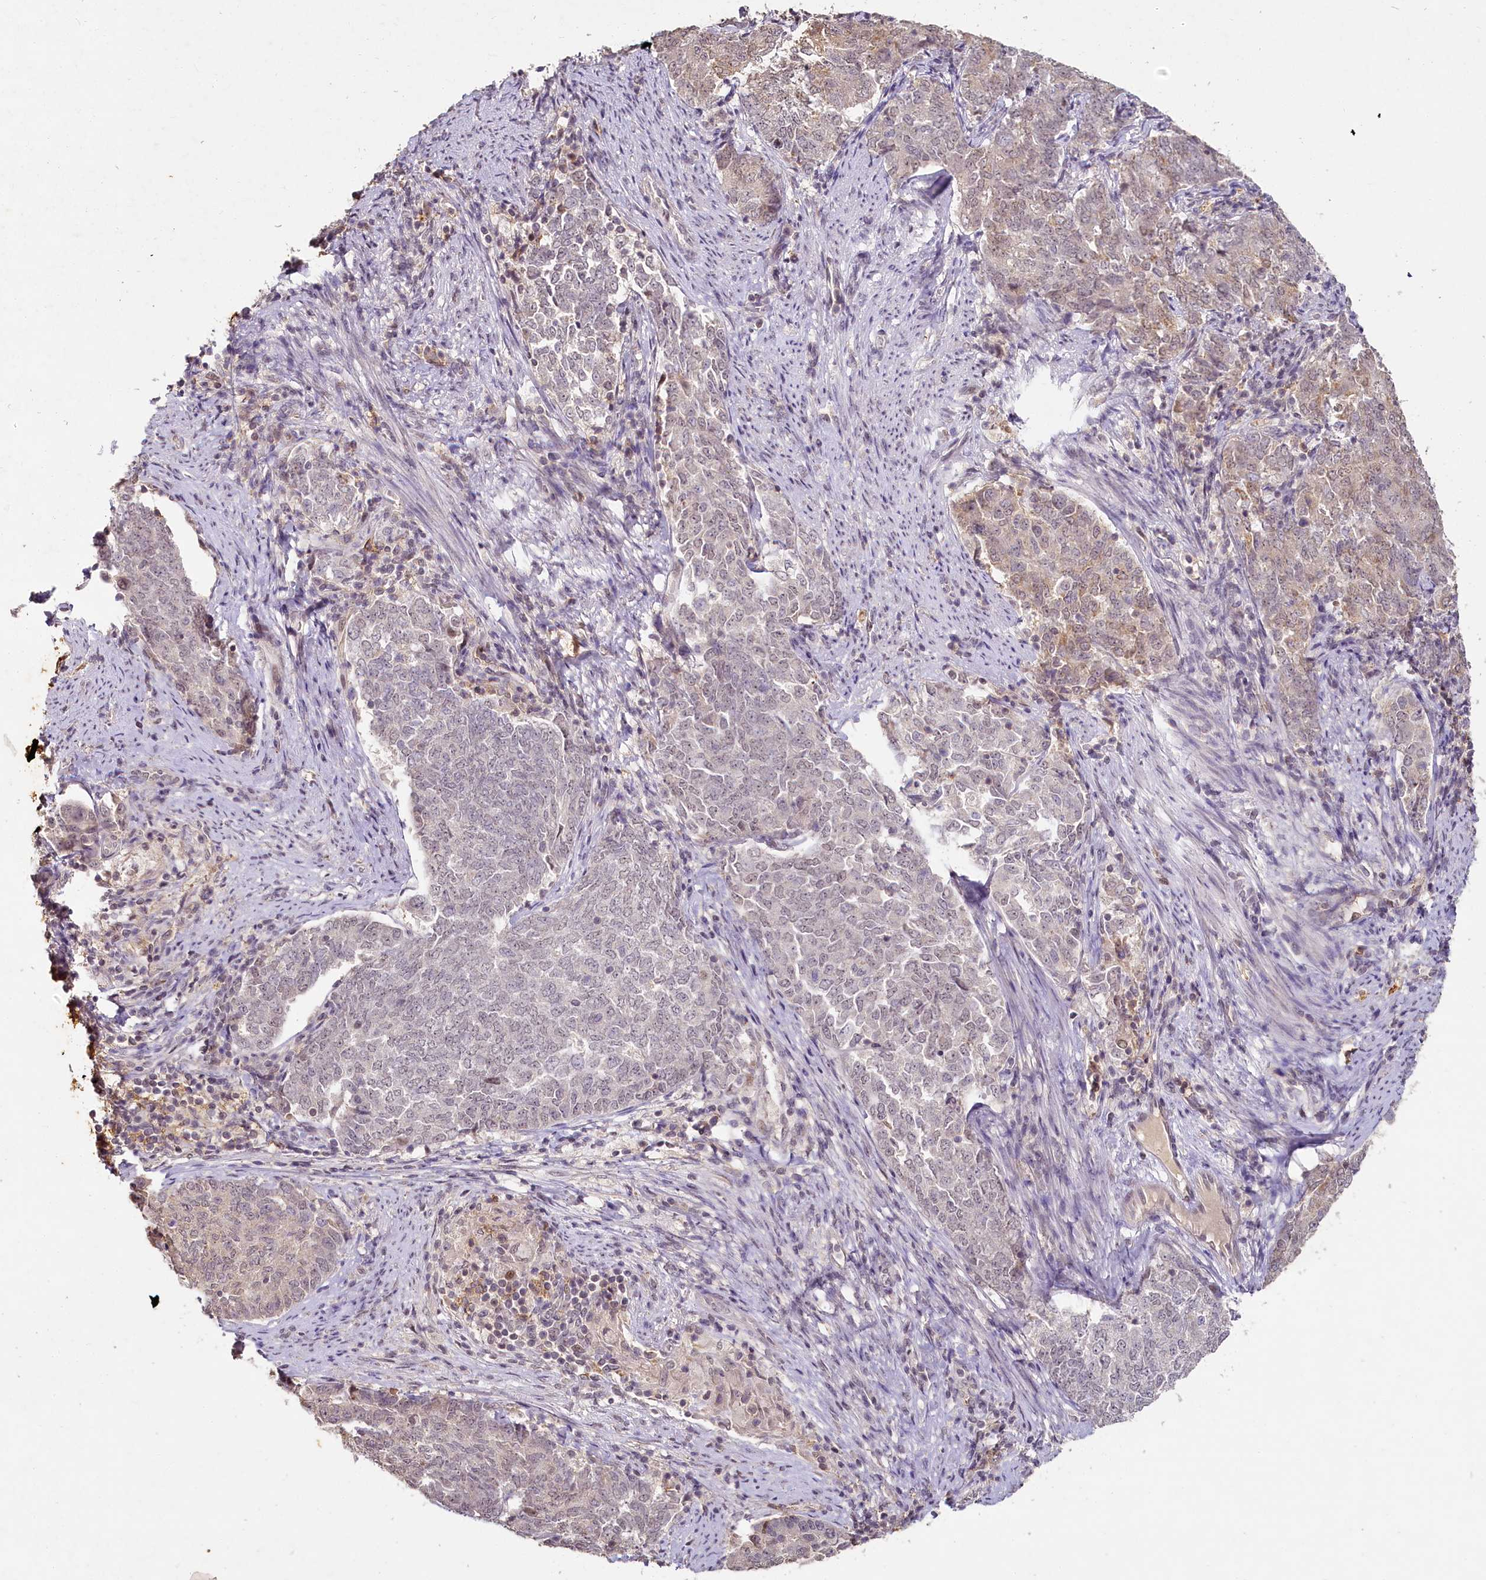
{"staining": {"intensity": "weak", "quantity": "25%-75%", "location": "cytoplasmic/membranous"}, "tissue": "endometrial cancer", "cell_type": "Tumor cells", "image_type": "cancer", "snomed": [{"axis": "morphology", "description": "Adenocarcinoma, NOS"}, {"axis": "topography", "description": "Endometrium"}], "caption": "A photomicrograph of human endometrial adenocarcinoma stained for a protein exhibits weak cytoplasmic/membranous brown staining in tumor cells.", "gene": "MUCL1", "patient": {"sex": "female", "age": 80}}